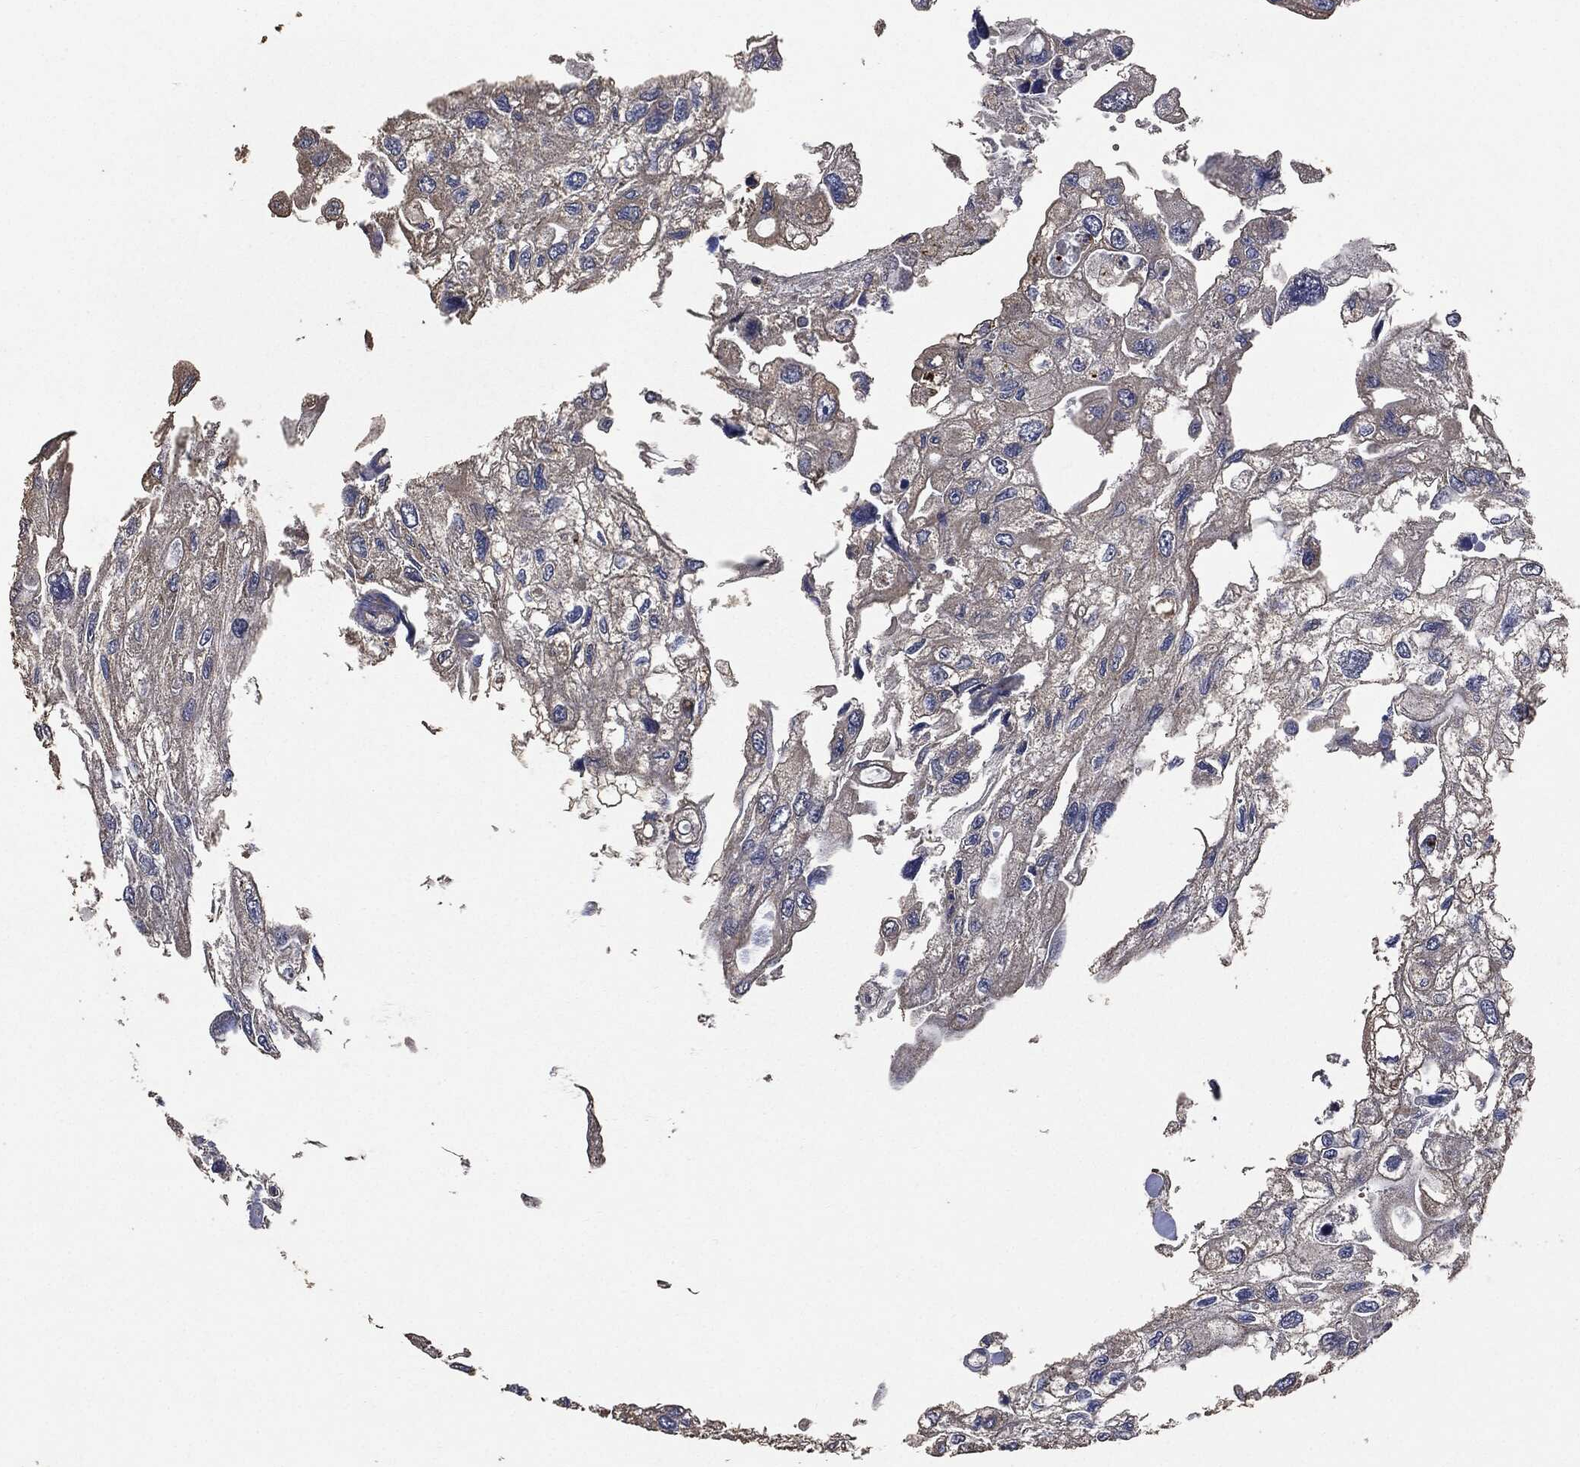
{"staining": {"intensity": "negative", "quantity": "none", "location": "none"}, "tissue": "urothelial cancer", "cell_type": "Tumor cells", "image_type": "cancer", "snomed": [{"axis": "morphology", "description": "Urothelial carcinoma, High grade"}, {"axis": "topography", "description": "Urinary bladder"}], "caption": "A histopathology image of urothelial cancer stained for a protein shows no brown staining in tumor cells.", "gene": "STK3", "patient": {"sex": "male", "age": 59}}